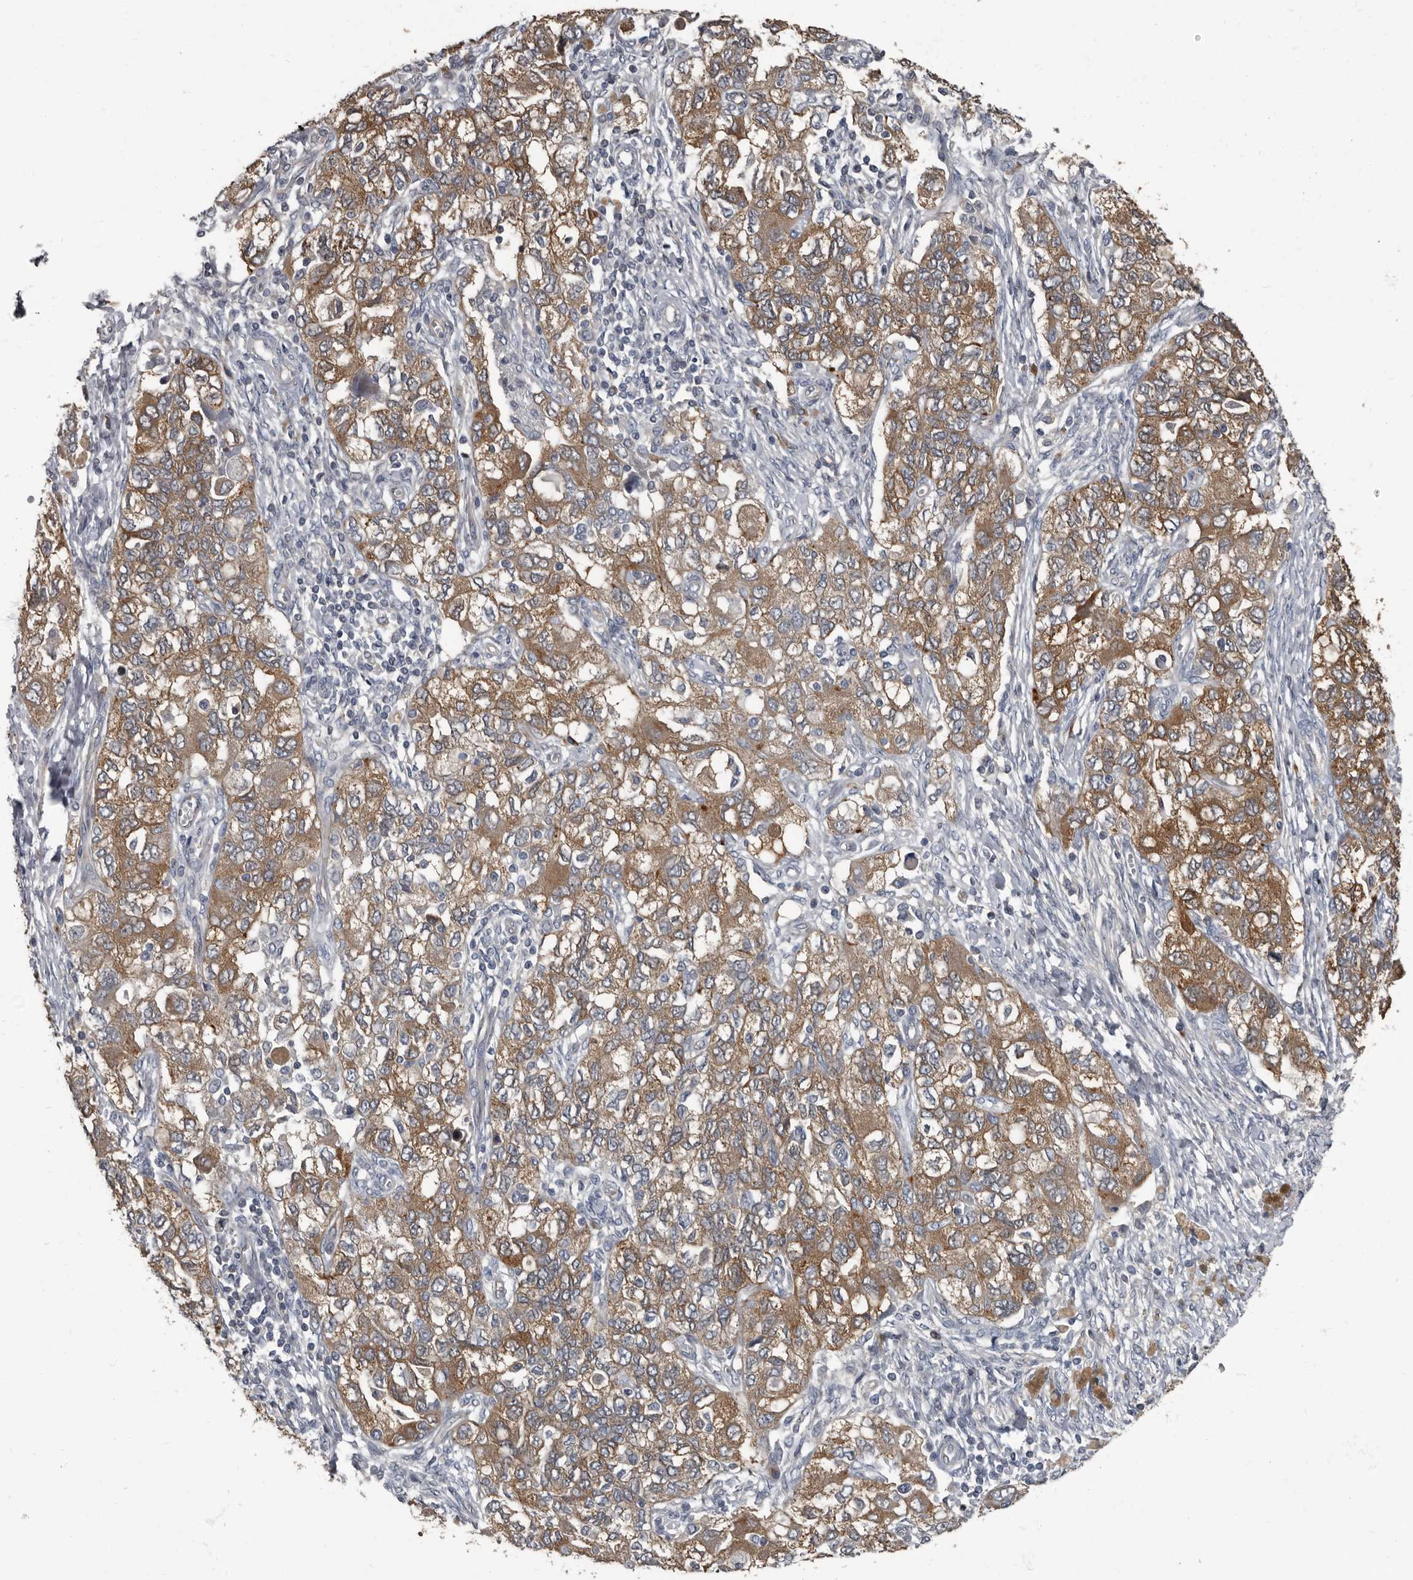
{"staining": {"intensity": "moderate", "quantity": ">75%", "location": "cytoplasmic/membranous"}, "tissue": "ovarian cancer", "cell_type": "Tumor cells", "image_type": "cancer", "snomed": [{"axis": "morphology", "description": "Carcinoma, NOS"}, {"axis": "morphology", "description": "Cystadenocarcinoma, serous, NOS"}, {"axis": "topography", "description": "Ovary"}], "caption": "This photomicrograph shows immunohistochemistry staining of carcinoma (ovarian), with medium moderate cytoplasmic/membranous staining in approximately >75% of tumor cells.", "gene": "TPD52L1", "patient": {"sex": "female", "age": 69}}